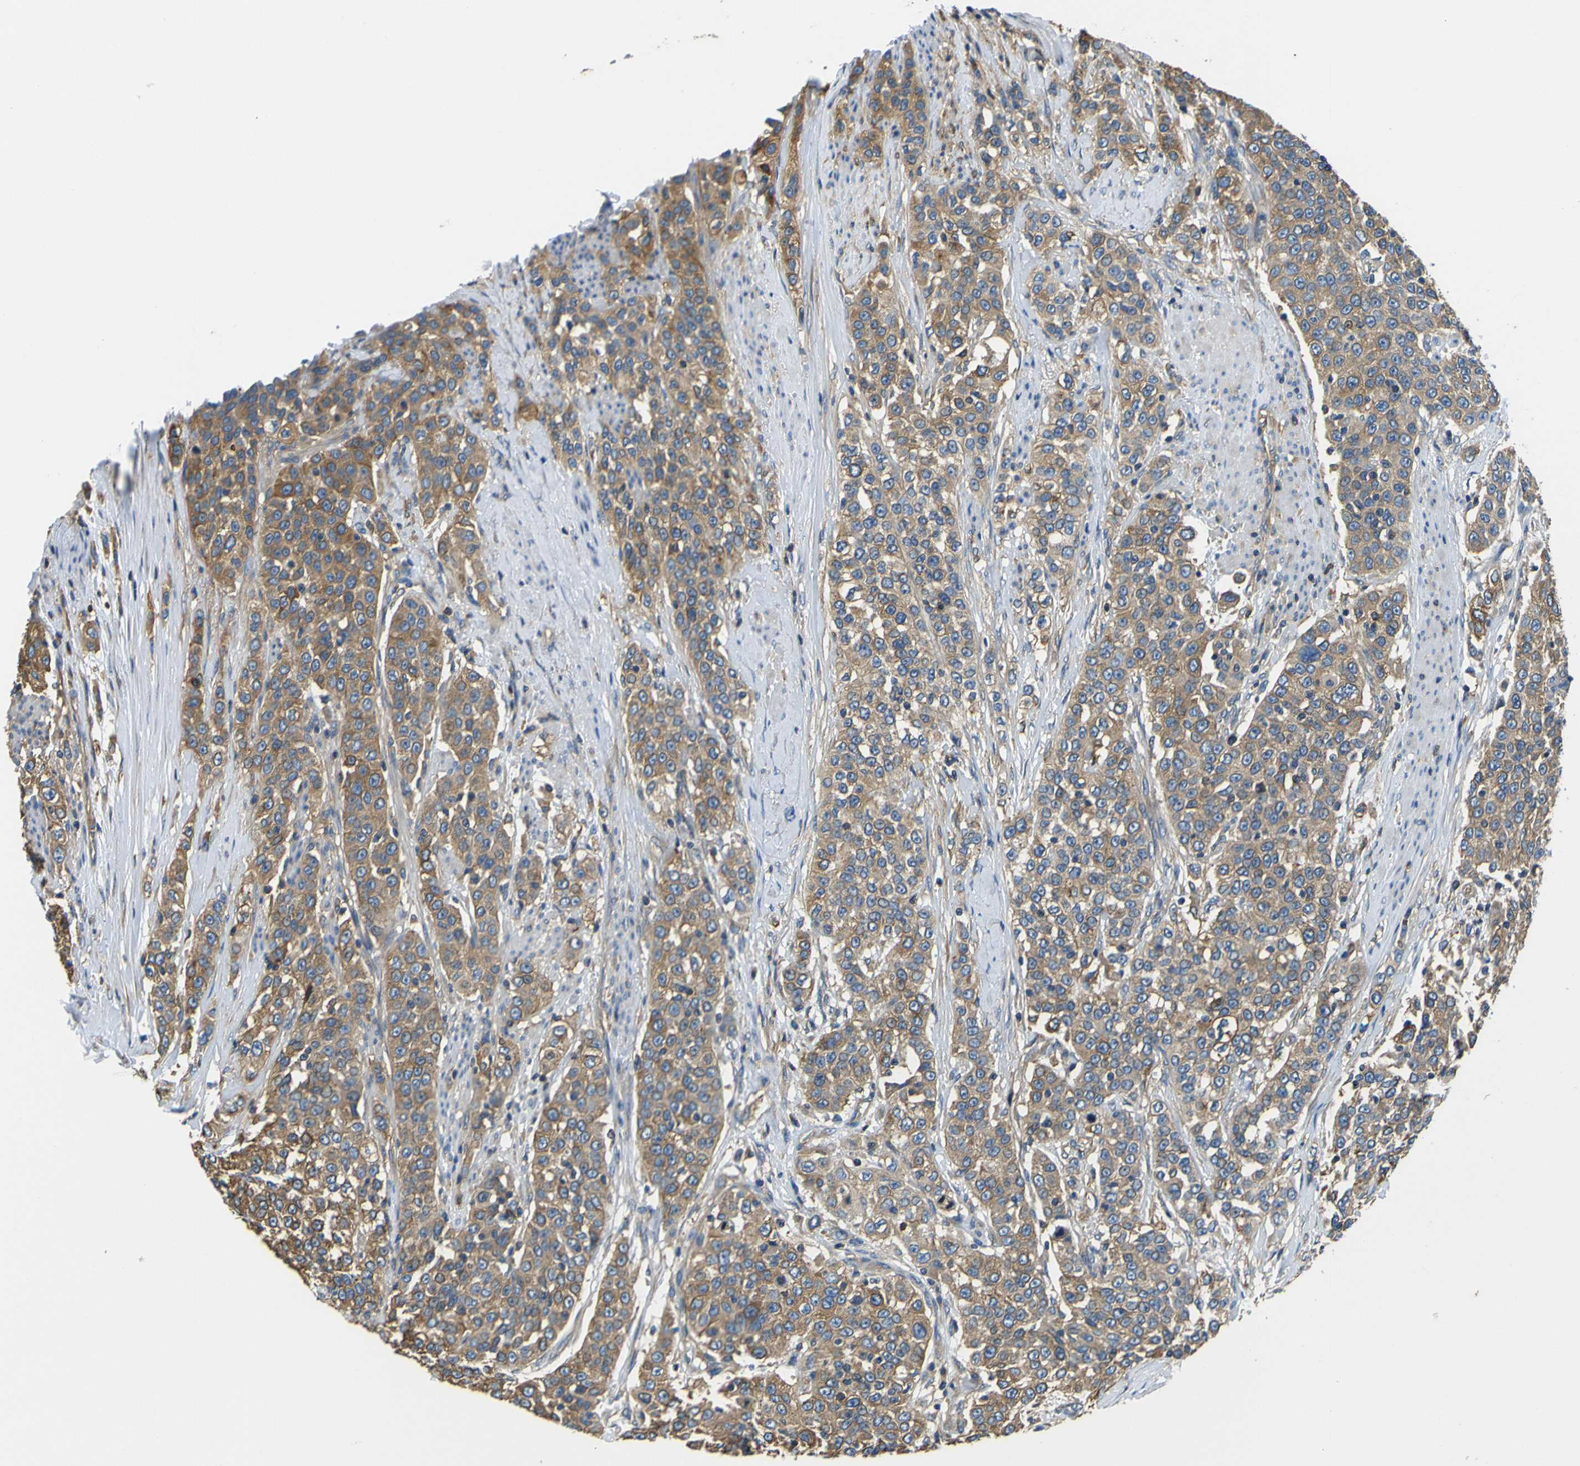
{"staining": {"intensity": "moderate", "quantity": ">75%", "location": "cytoplasmic/membranous"}, "tissue": "urothelial cancer", "cell_type": "Tumor cells", "image_type": "cancer", "snomed": [{"axis": "morphology", "description": "Urothelial carcinoma, High grade"}, {"axis": "topography", "description": "Urinary bladder"}], "caption": "Brown immunohistochemical staining in human urothelial carcinoma (high-grade) reveals moderate cytoplasmic/membranous expression in approximately >75% of tumor cells.", "gene": "TUBB", "patient": {"sex": "female", "age": 80}}